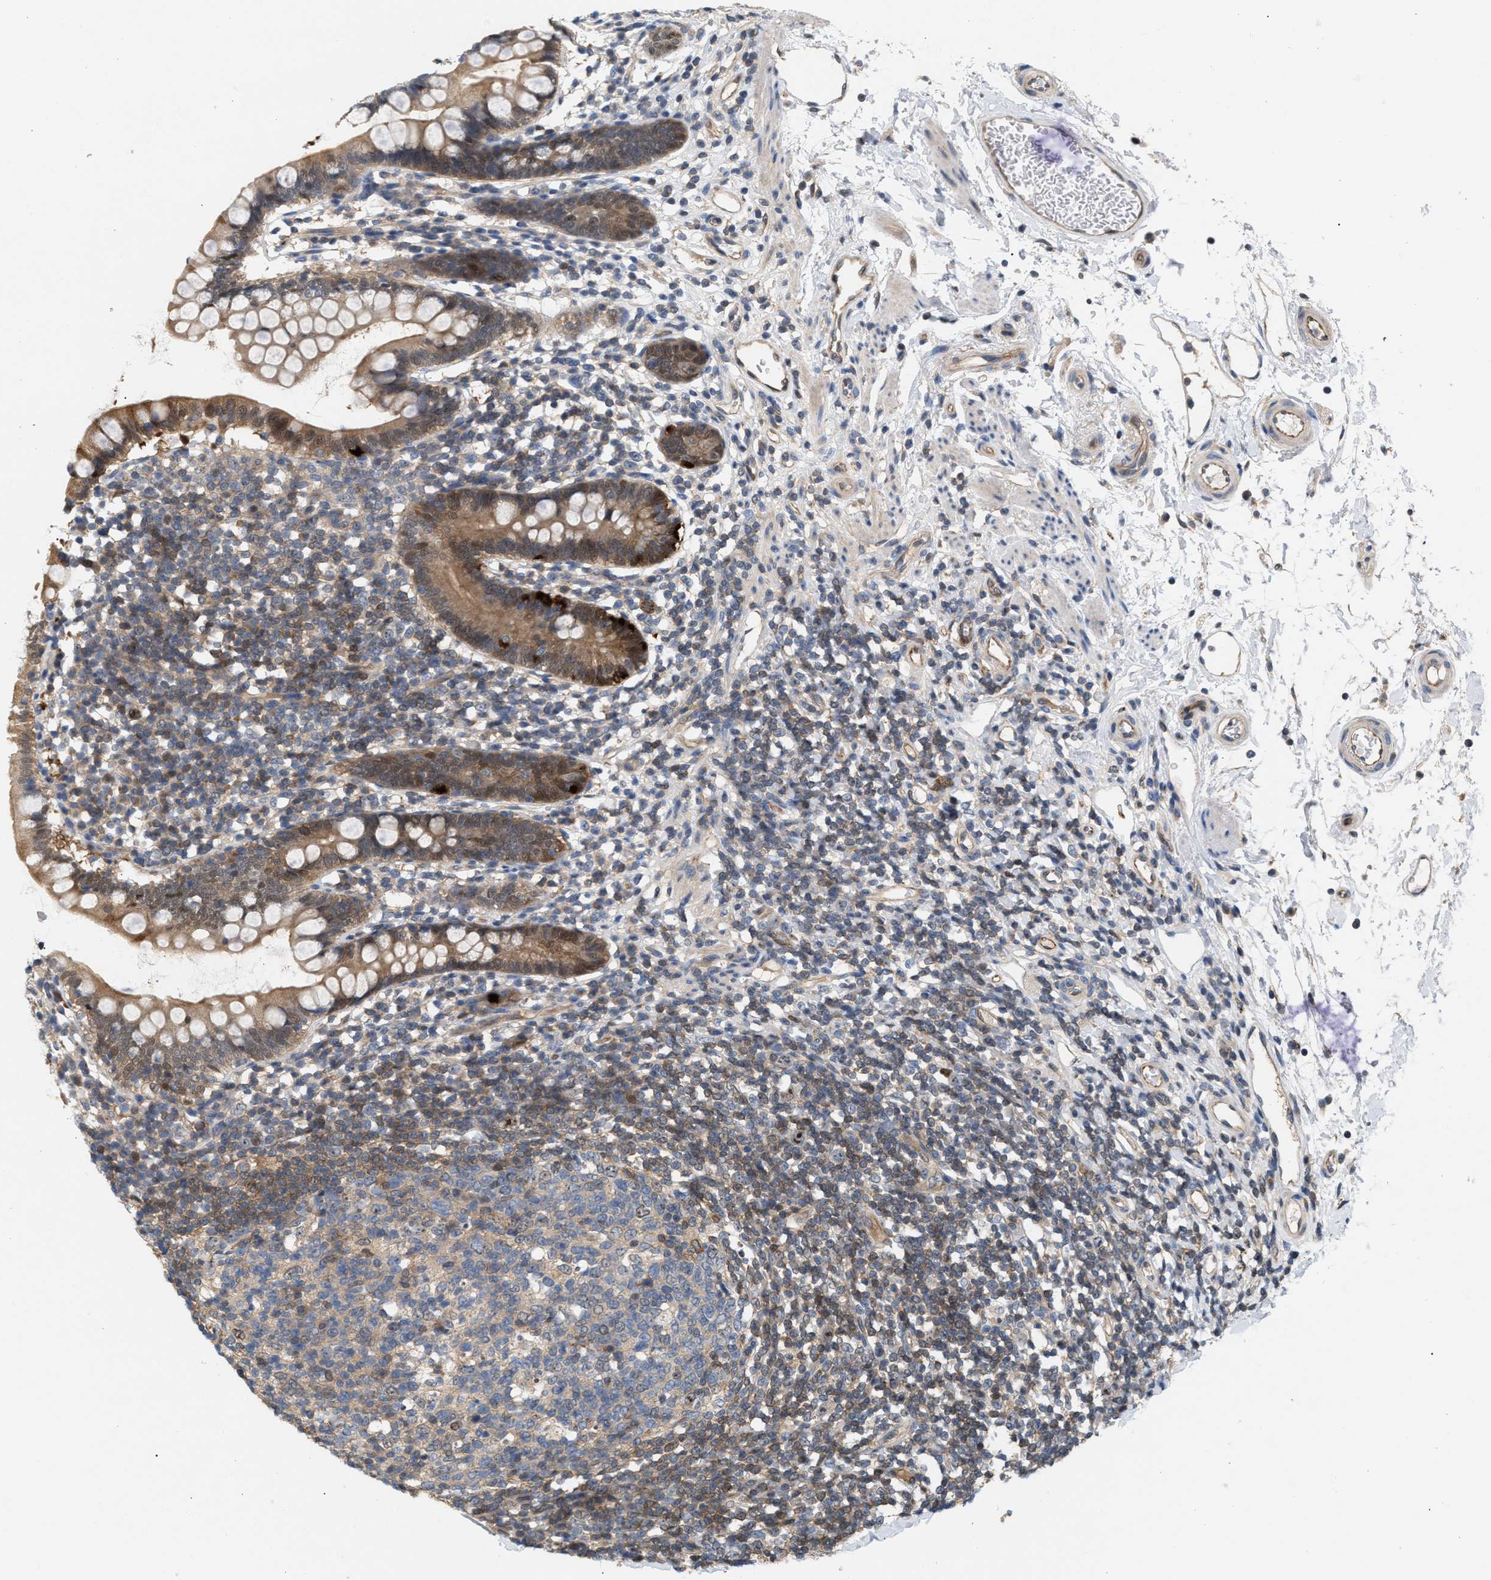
{"staining": {"intensity": "moderate", "quantity": ">75%", "location": "cytoplasmic/membranous"}, "tissue": "small intestine", "cell_type": "Glandular cells", "image_type": "normal", "snomed": [{"axis": "morphology", "description": "Normal tissue, NOS"}, {"axis": "topography", "description": "Small intestine"}], "caption": "Normal small intestine displays moderate cytoplasmic/membranous expression in about >75% of glandular cells (DAB (3,3'-diaminobenzidine) IHC with brightfield microscopy, high magnification)..", "gene": "GLOD4", "patient": {"sex": "female", "age": 84}}